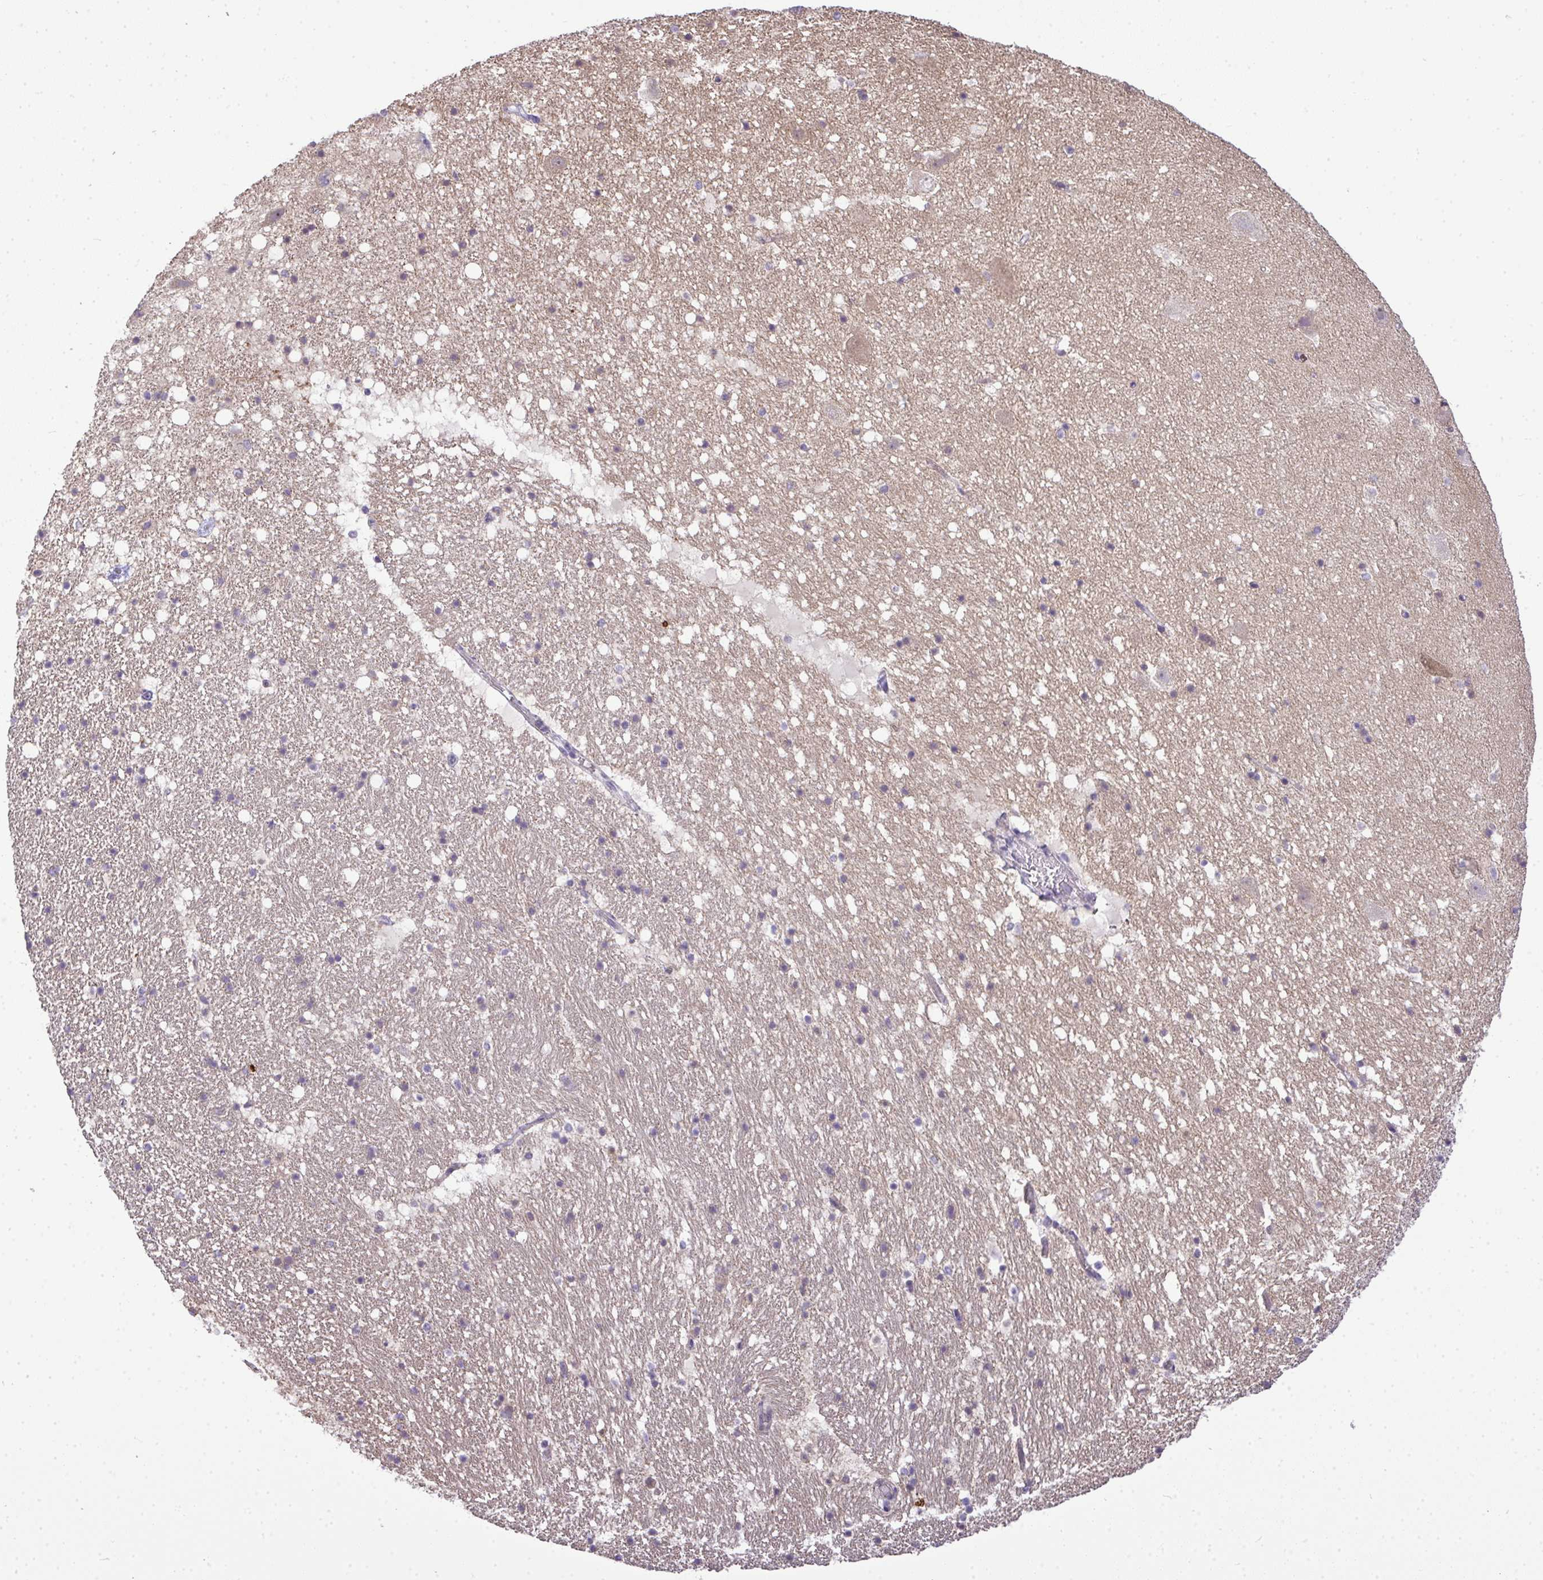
{"staining": {"intensity": "negative", "quantity": "none", "location": "none"}, "tissue": "hippocampus", "cell_type": "Glial cells", "image_type": "normal", "snomed": [{"axis": "morphology", "description": "Normal tissue, NOS"}, {"axis": "topography", "description": "Hippocampus"}], "caption": "A photomicrograph of human hippocampus is negative for staining in glial cells.", "gene": "NT5C1A", "patient": {"sex": "female", "age": 42}}